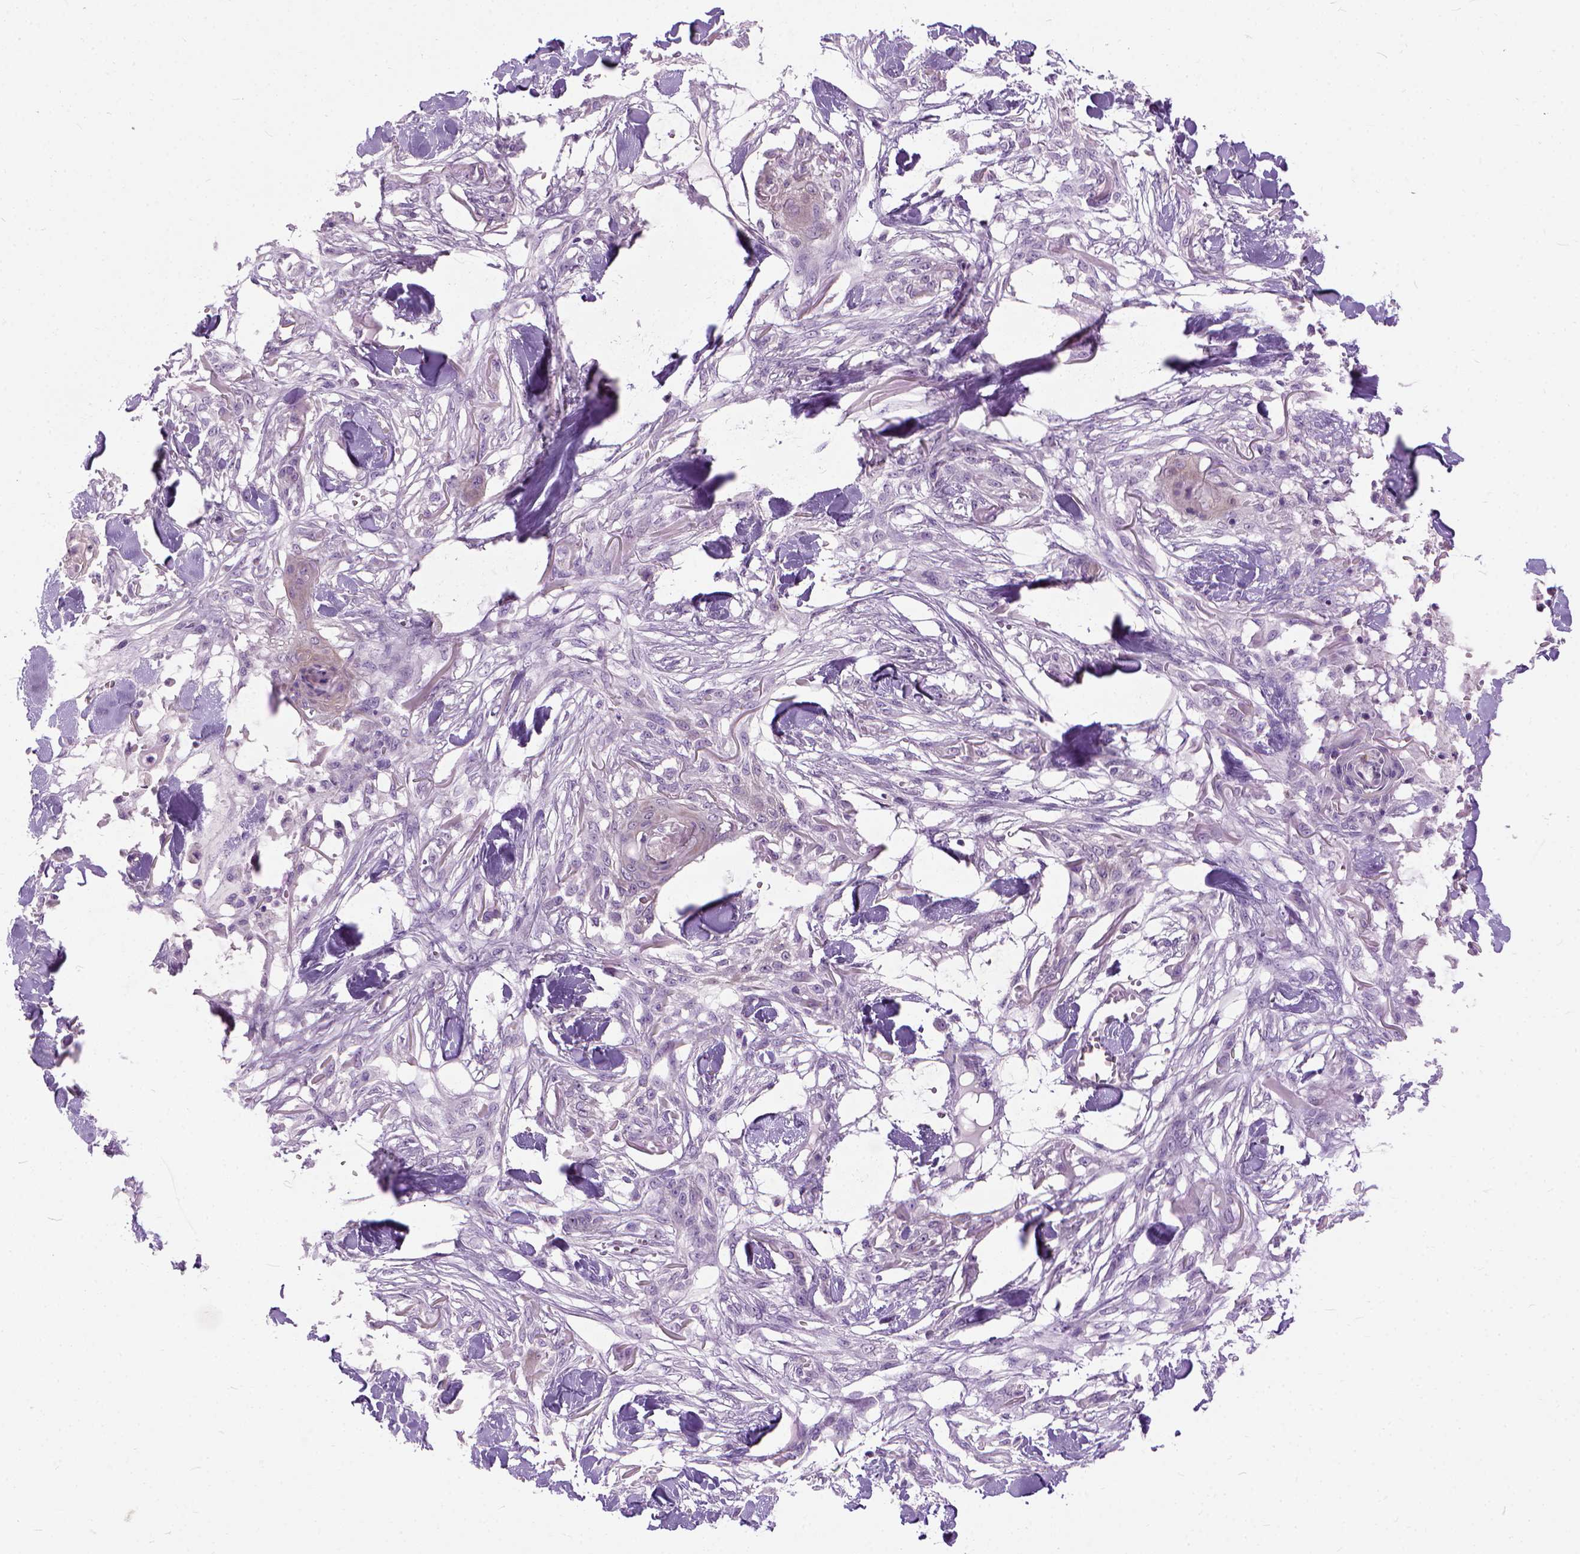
{"staining": {"intensity": "weak", "quantity": "<25%", "location": "cytoplasmic/membranous"}, "tissue": "skin cancer", "cell_type": "Tumor cells", "image_type": "cancer", "snomed": [{"axis": "morphology", "description": "Squamous cell carcinoma, NOS"}, {"axis": "topography", "description": "Skin"}], "caption": "This is an IHC micrograph of squamous cell carcinoma (skin). There is no staining in tumor cells.", "gene": "MAPT", "patient": {"sex": "female", "age": 59}}